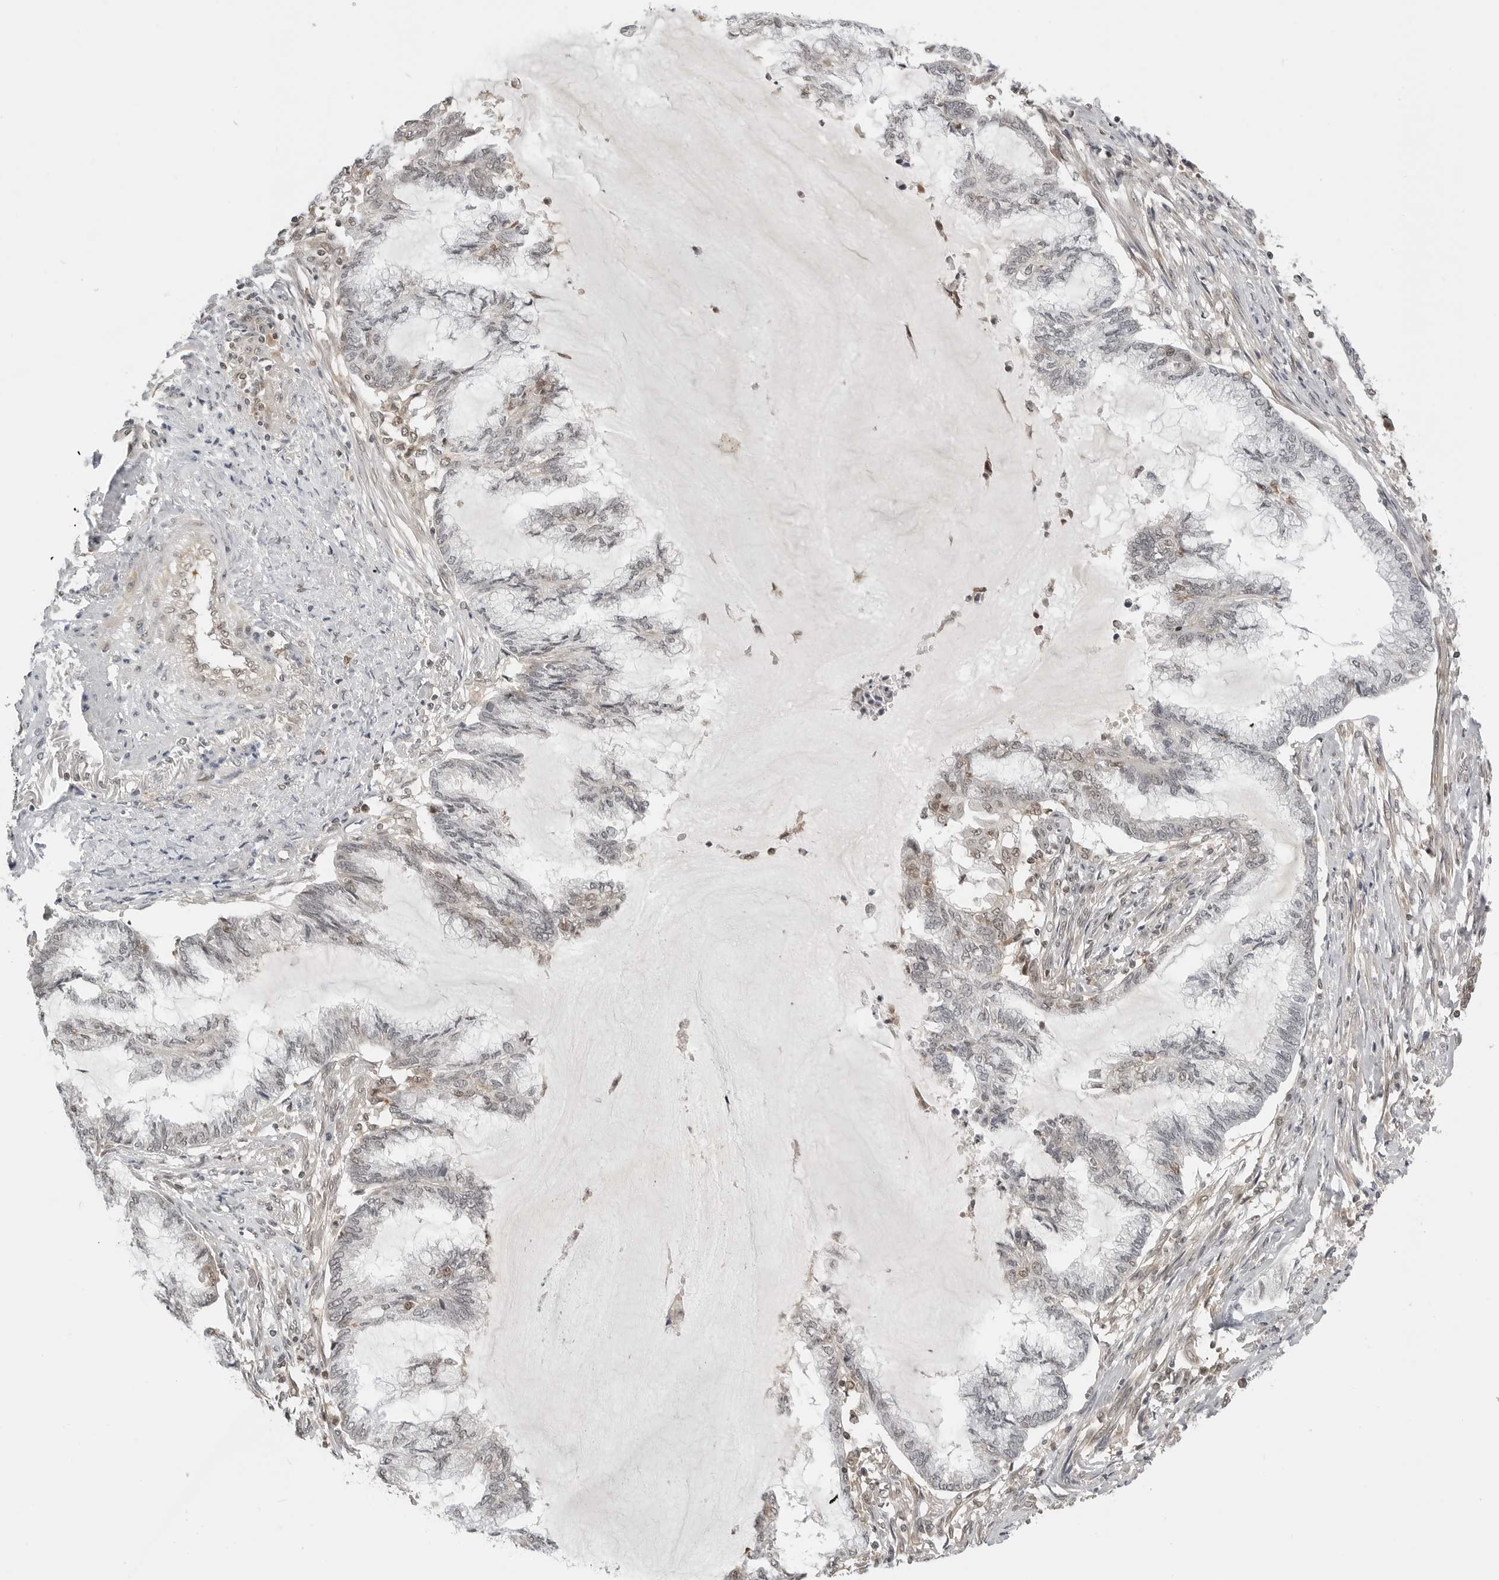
{"staining": {"intensity": "moderate", "quantity": "<25%", "location": "nuclear"}, "tissue": "endometrial cancer", "cell_type": "Tumor cells", "image_type": "cancer", "snomed": [{"axis": "morphology", "description": "Adenocarcinoma, NOS"}, {"axis": "topography", "description": "Endometrium"}], "caption": "A brown stain shows moderate nuclear staining of a protein in human endometrial cancer tumor cells.", "gene": "C8orf33", "patient": {"sex": "female", "age": 86}}